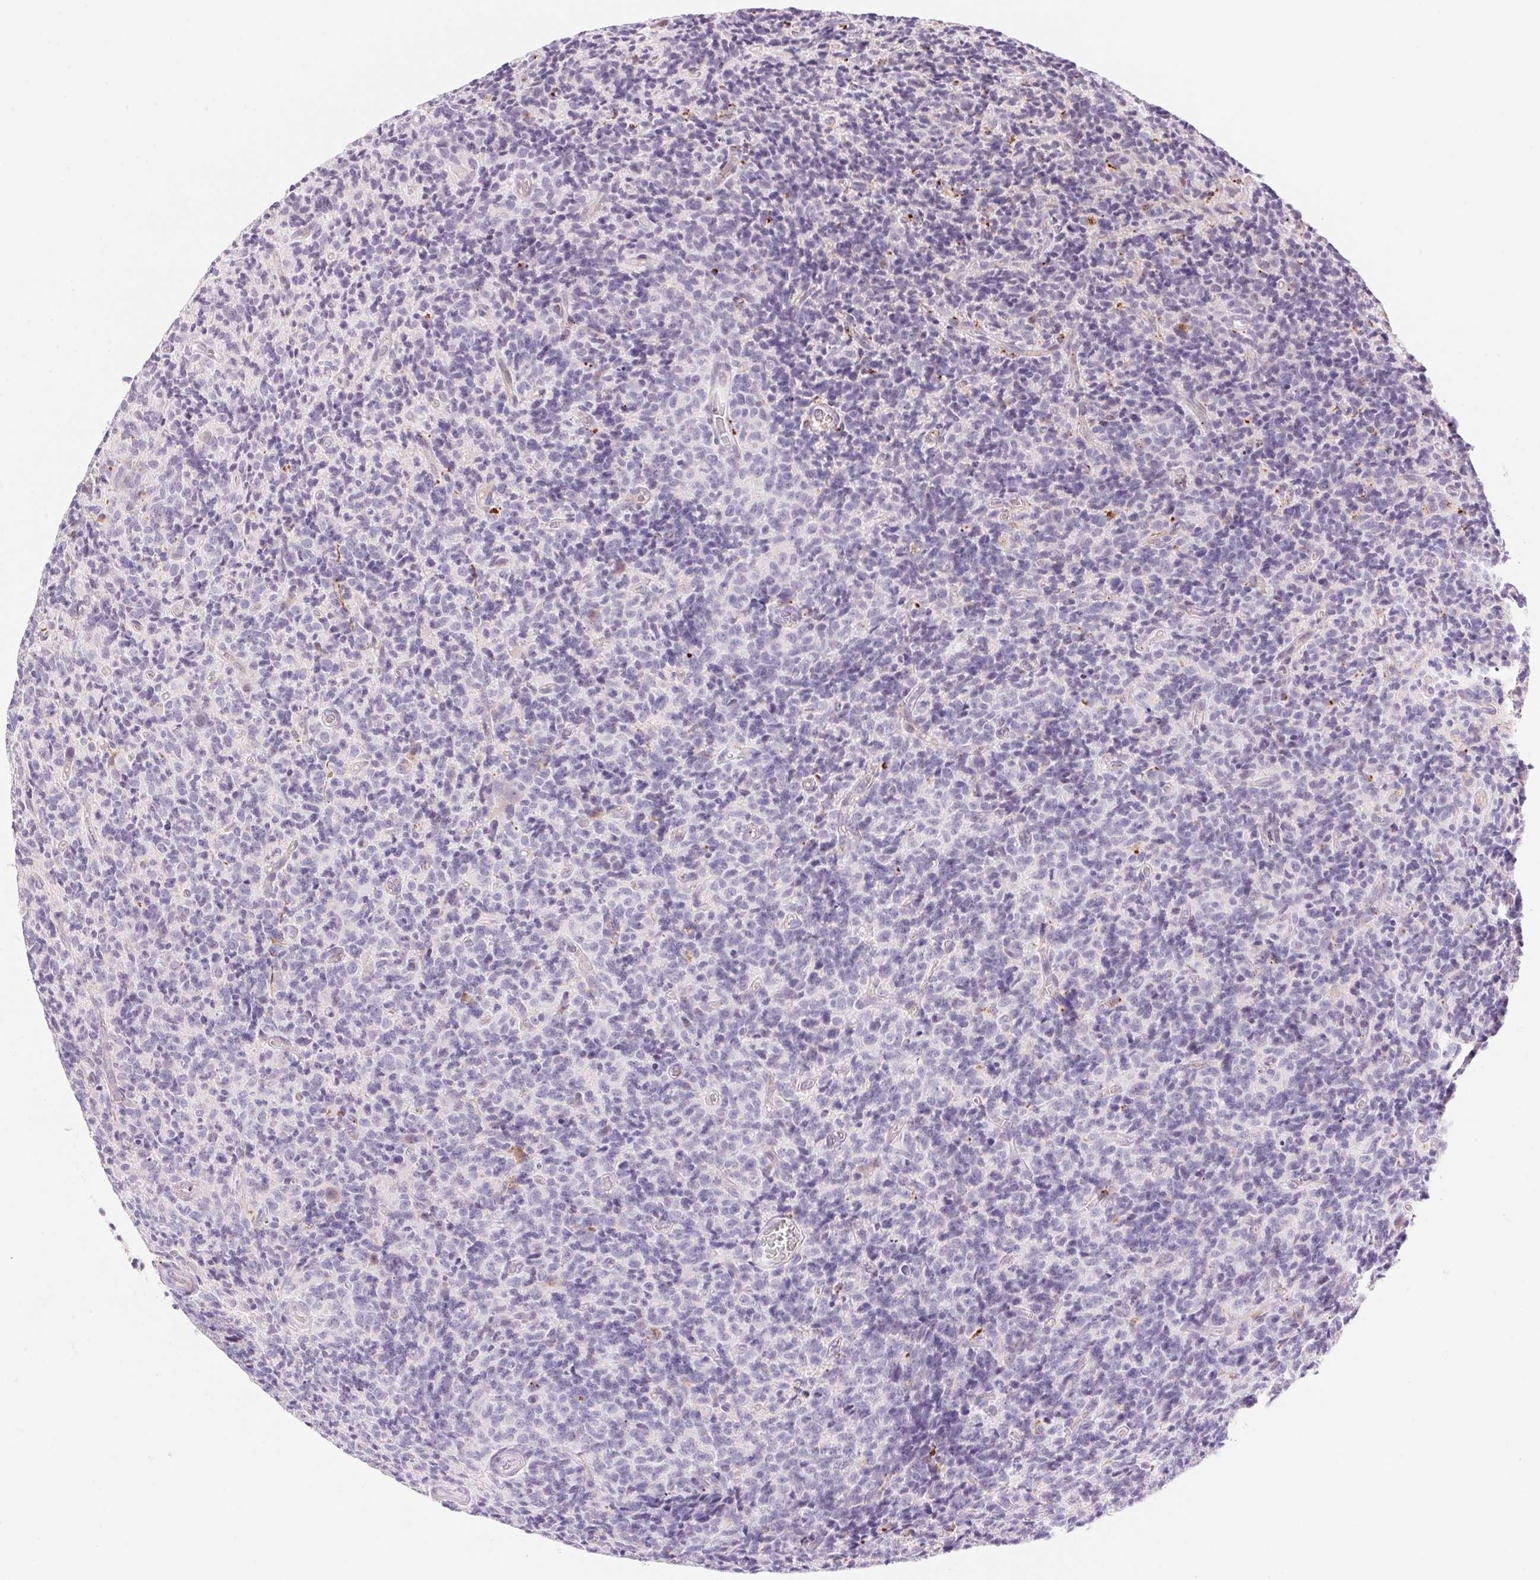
{"staining": {"intensity": "negative", "quantity": "none", "location": "none"}, "tissue": "glioma", "cell_type": "Tumor cells", "image_type": "cancer", "snomed": [{"axis": "morphology", "description": "Glioma, malignant, High grade"}, {"axis": "topography", "description": "Brain"}], "caption": "Tumor cells show no significant staining in high-grade glioma (malignant).", "gene": "TEKT1", "patient": {"sex": "male", "age": 76}}